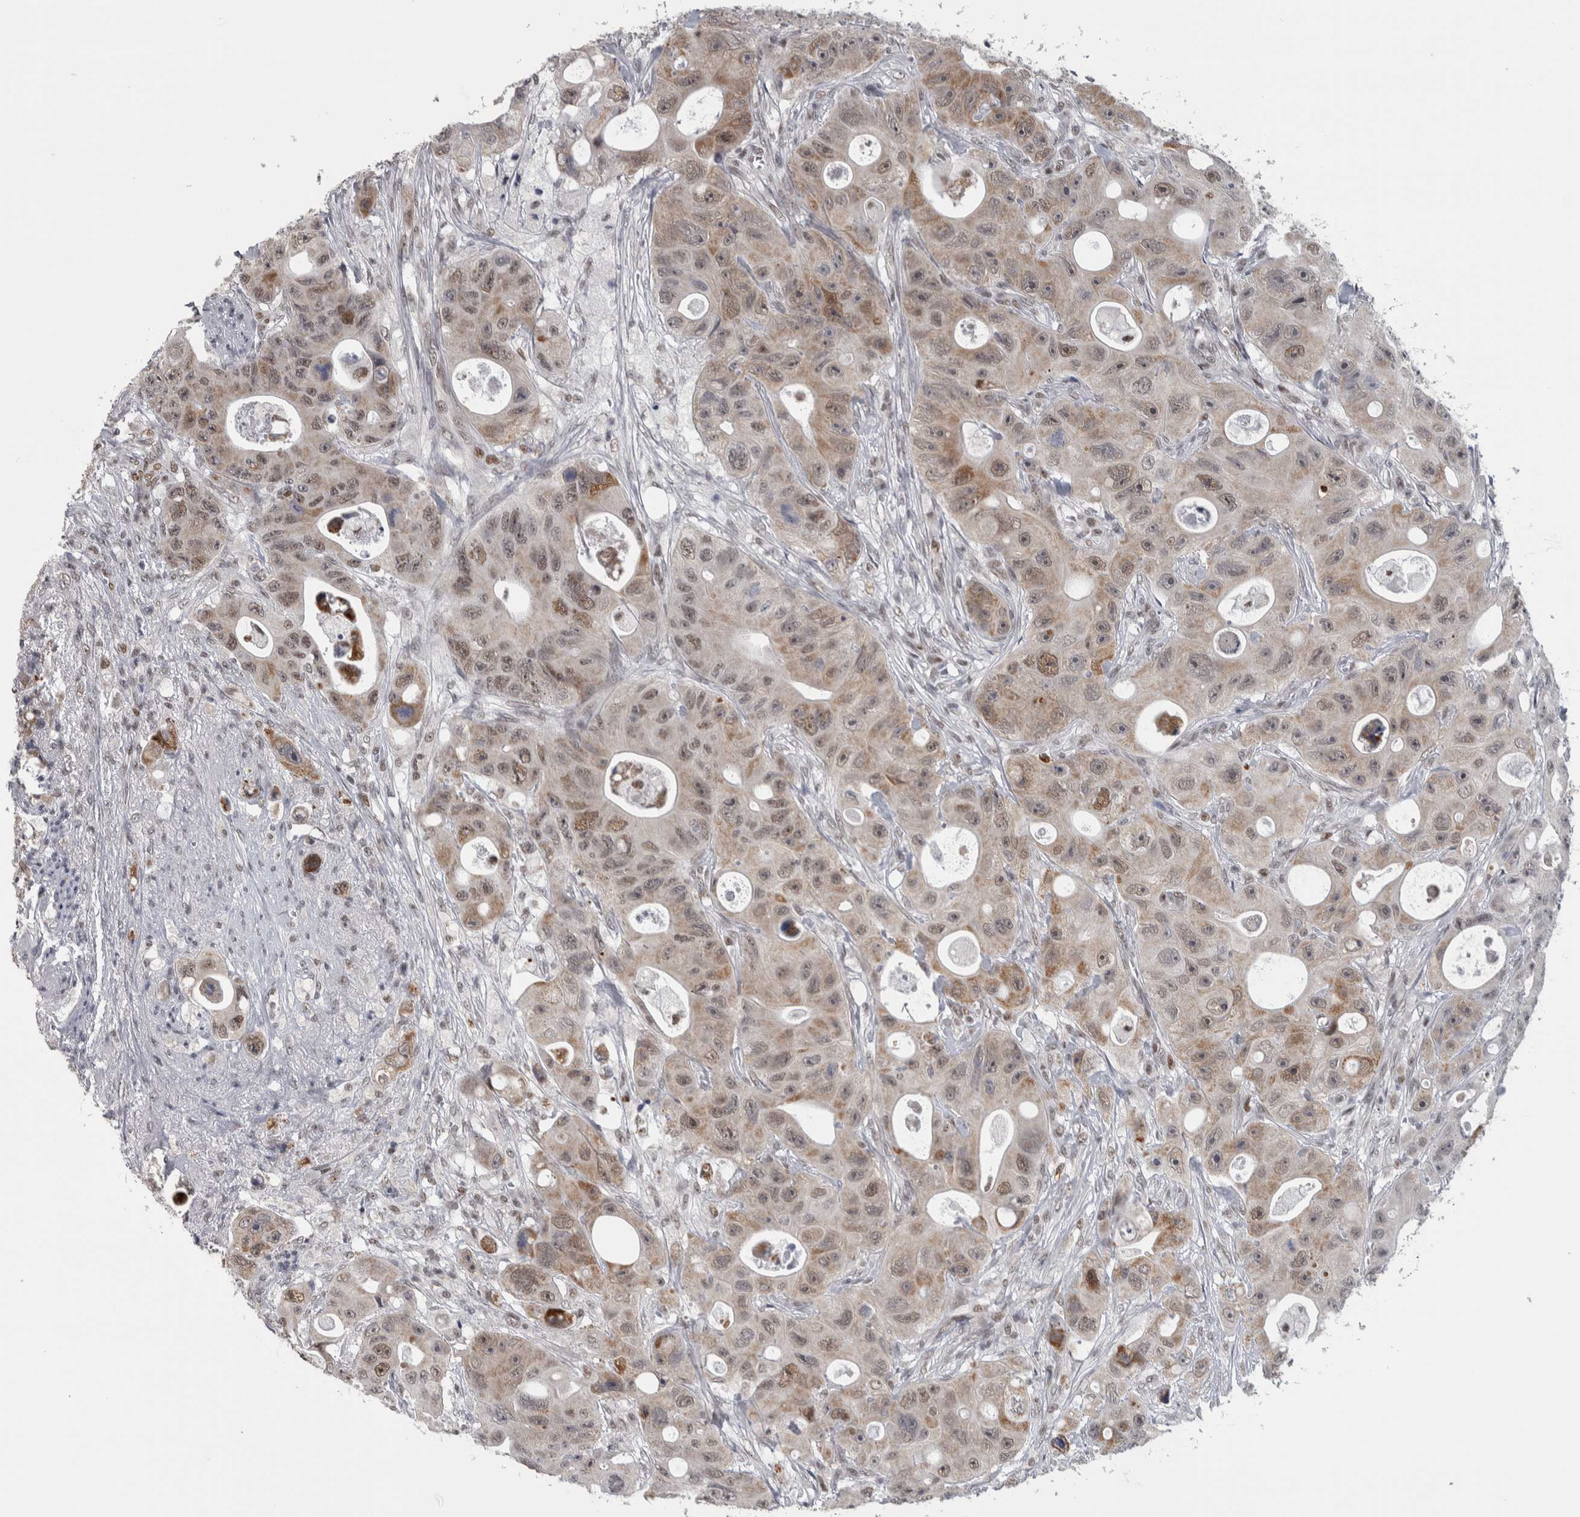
{"staining": {"intensity": "moderate", "quantity": "25%-75%", "location": "nuclear"}, "tissue": "colorectal cancer", "cell_type": "Tumor cells", "image_type": "cancer", "snomed": [{"axis": "morphology", "description": "Adenocarcinoma, NOS"}, {"axis": "topography", "description": "Colon"}], "caption": "Moderate nuclear expression is present in about 25%-75% of tumor cells in colorectal cancer.", "gene": "HEXIM2", "patient": {"sex": "female", "age": 46}}